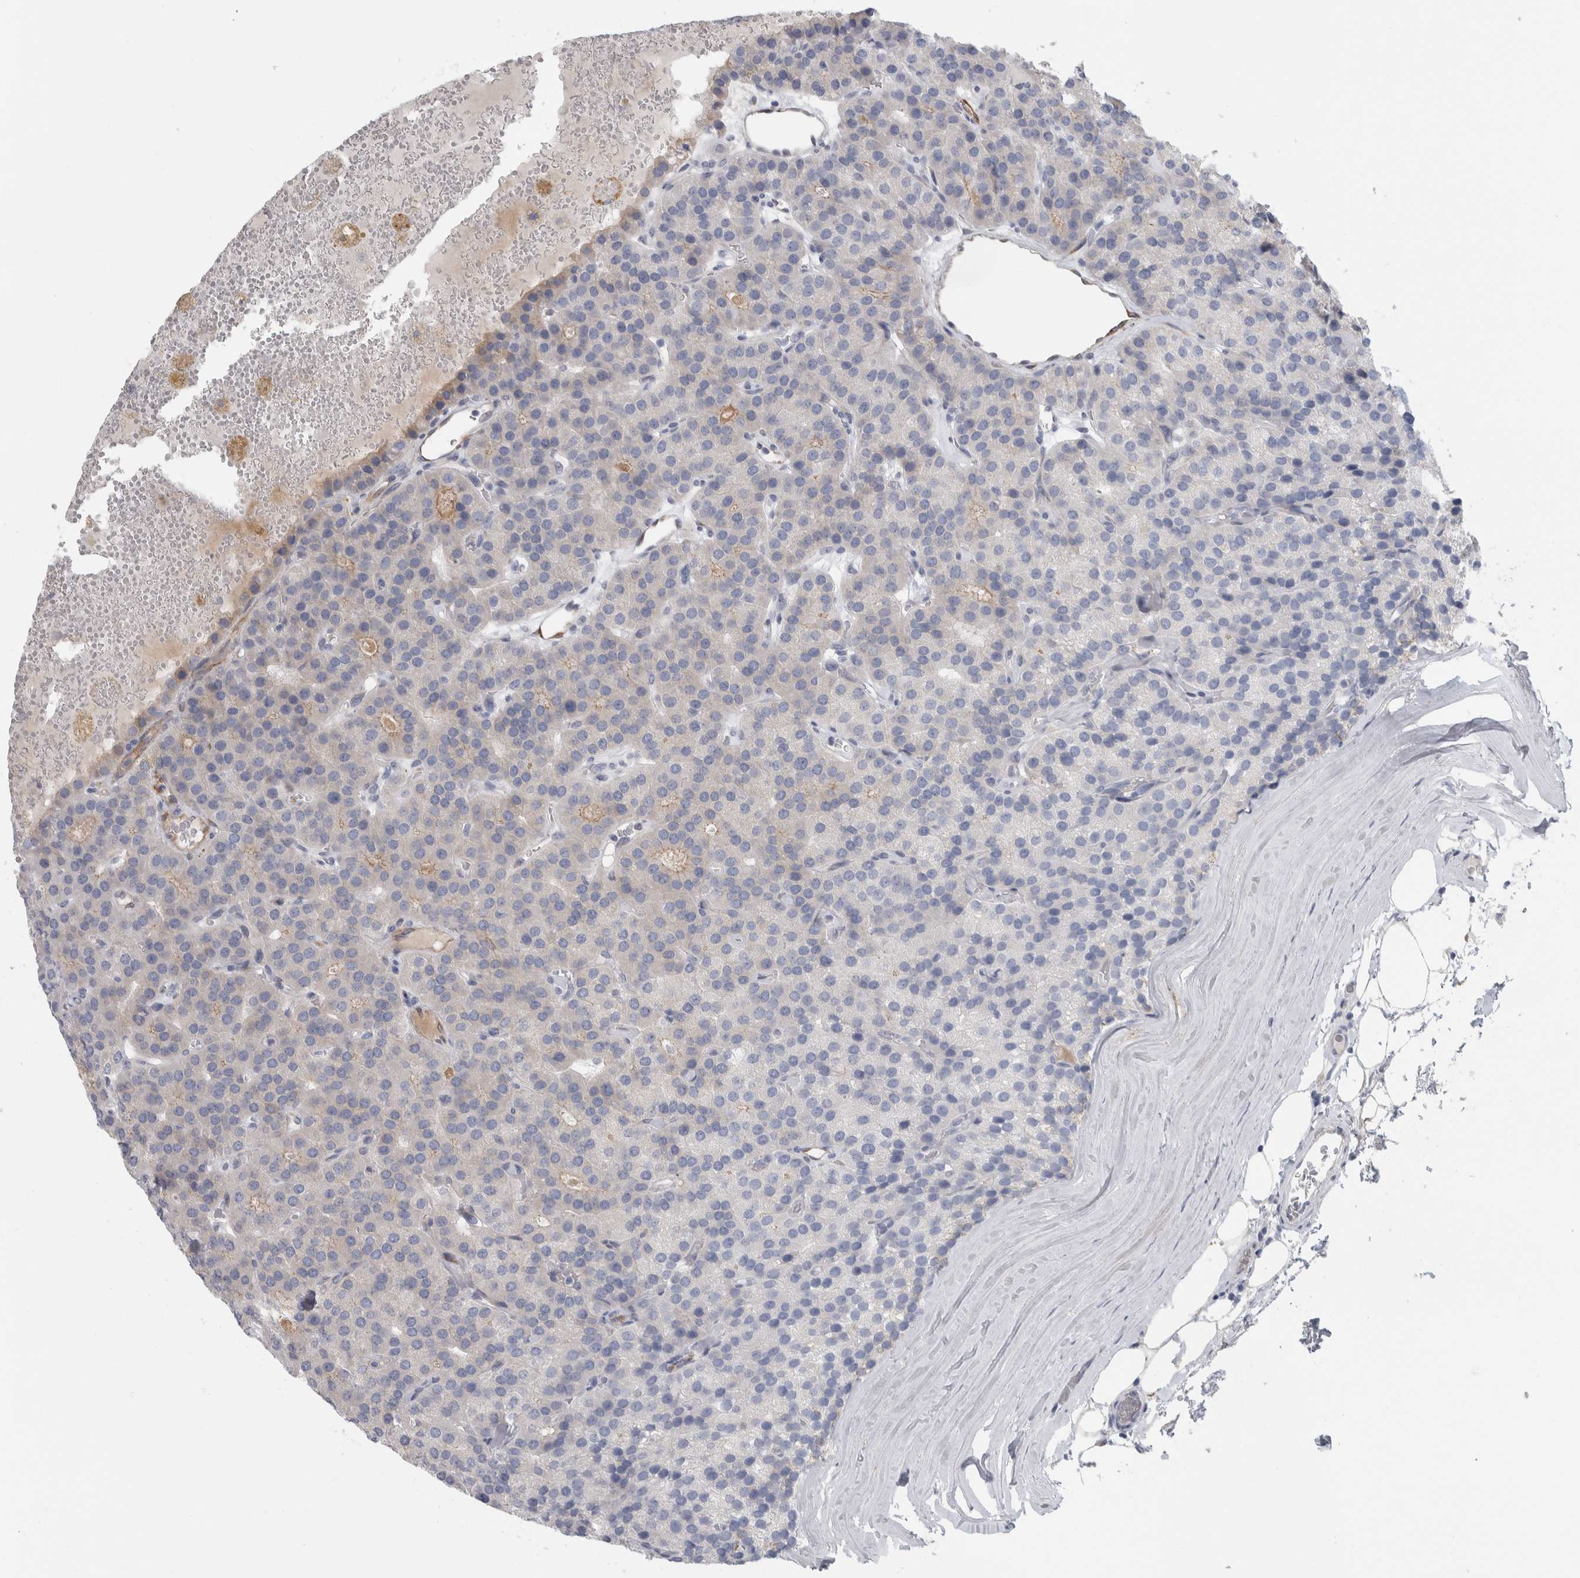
{"staining": {"intensity": "moderate", "quantity": "<25%", "location": "cytoplasmic/membranous"}, "tissue": "parathyroid gland", "cell_type": "Glandular cells", "image_type": "normal", "snomed": [{"axis": "morphology", "description": "Normal tissue, NOS"}, {"axis": "morphology", "description": "Adenoma, NOS"}, {"axis": "topography", "description": "Parathyroid gland"}], "caption": "Moderate cytoplasmic/membranous protein expression is identified in about <25% of glandular cells in parathyroid gland. Nuclei are stained in blue.", "gene": "B3GNT3", "patient": {"sex": "female", "age": 86}}